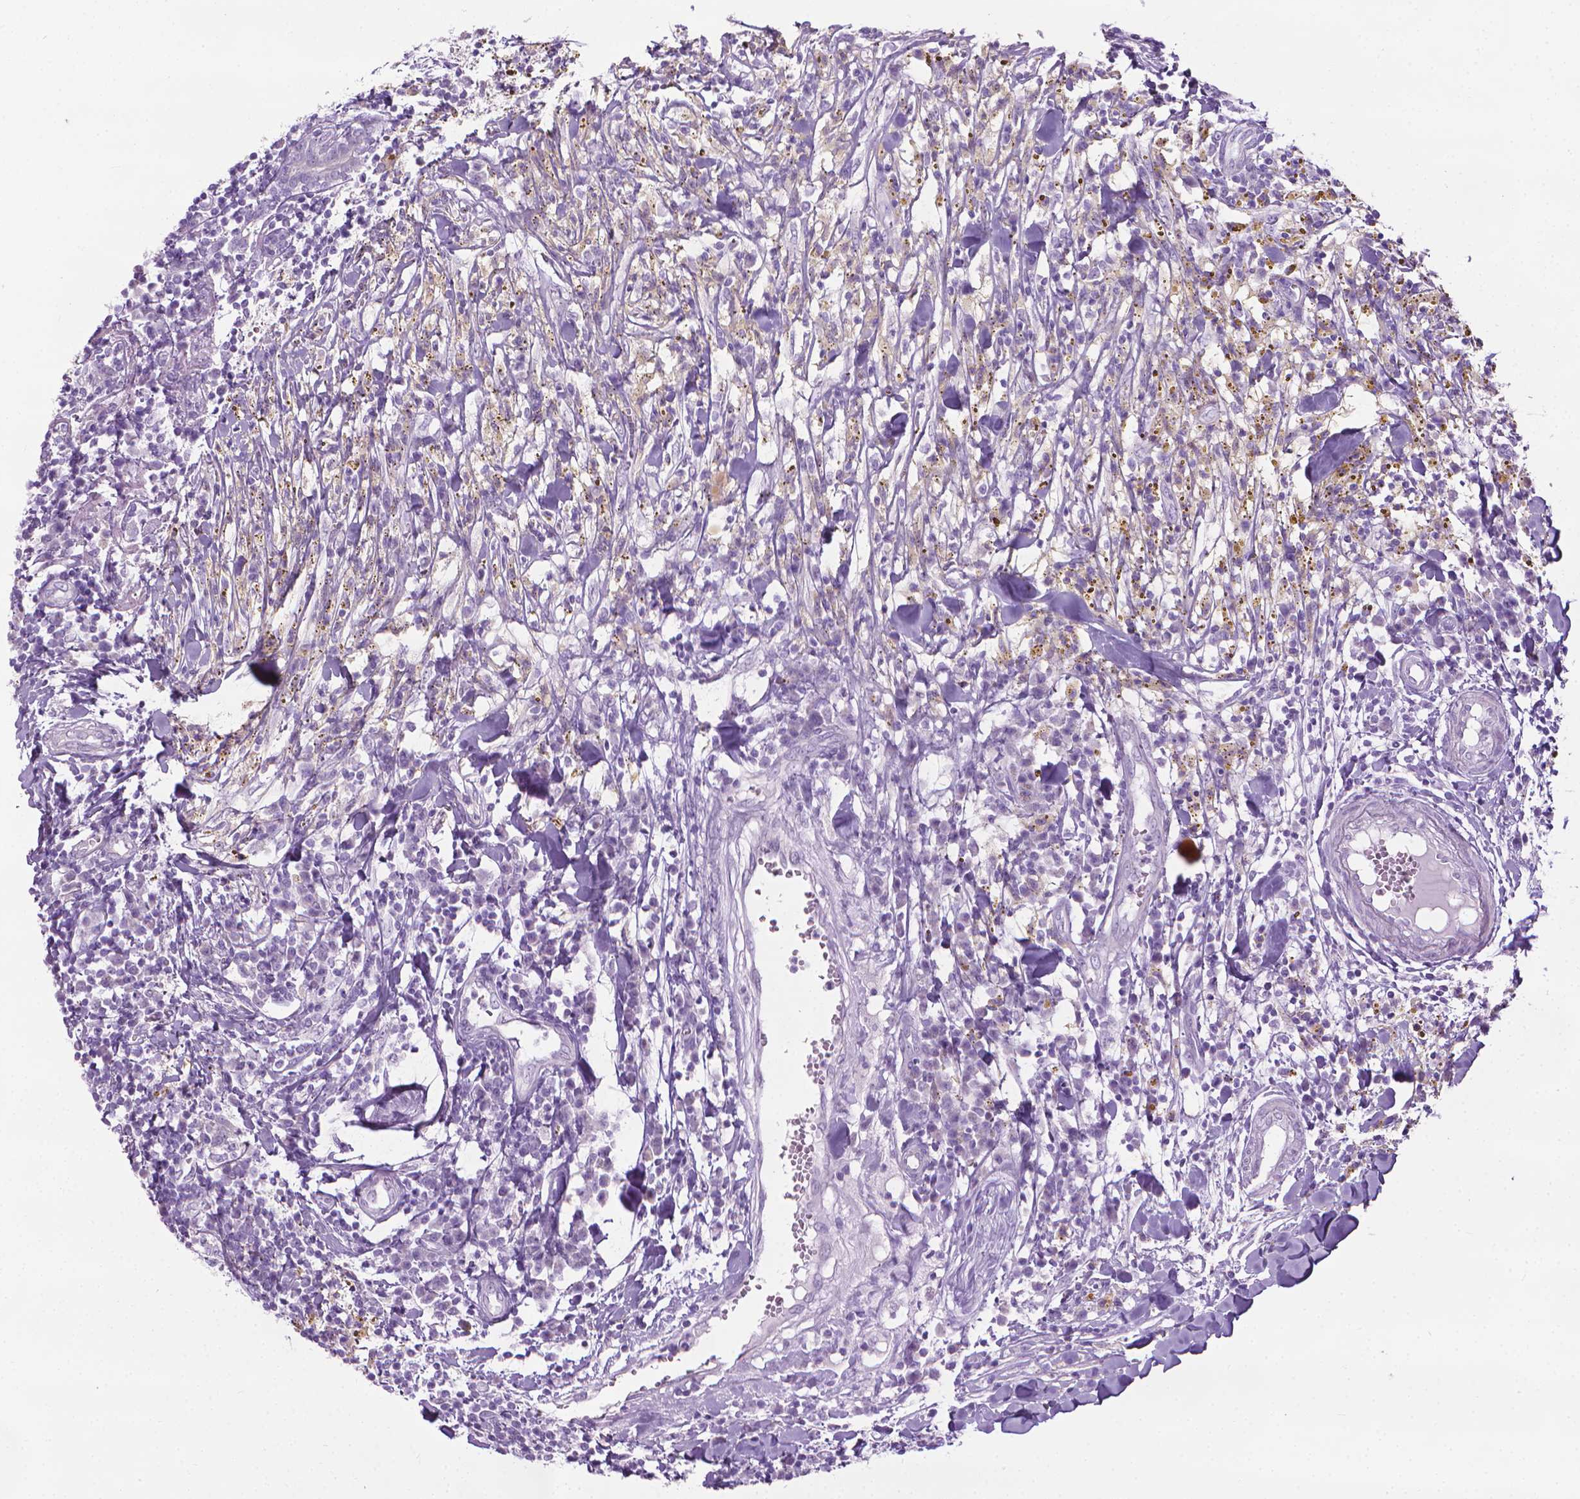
{"staining": {"intensity": "negative", "quantity": "none", "location": "none"}, "tissue": "breast cancer", "cell_type": "Tumor cells", "image_type": "cancer", "snomed": [{"axis": "morphology", "description": "Duct carcinoma"}, {"axis": "topography", "description": "Breast"}], "caption": "Immunohistochemistry image of human breast cancer (infiltrating ductal carcinoma) stained for a protein (brown), which exhibits no positivity in tumor cells. (Brightfield microscopy of DAB (3,3'-diaminobenzidine) IHC at high magnification).", "gene": "DNAI7", "patient": {"sex": "female", "age": 30}}